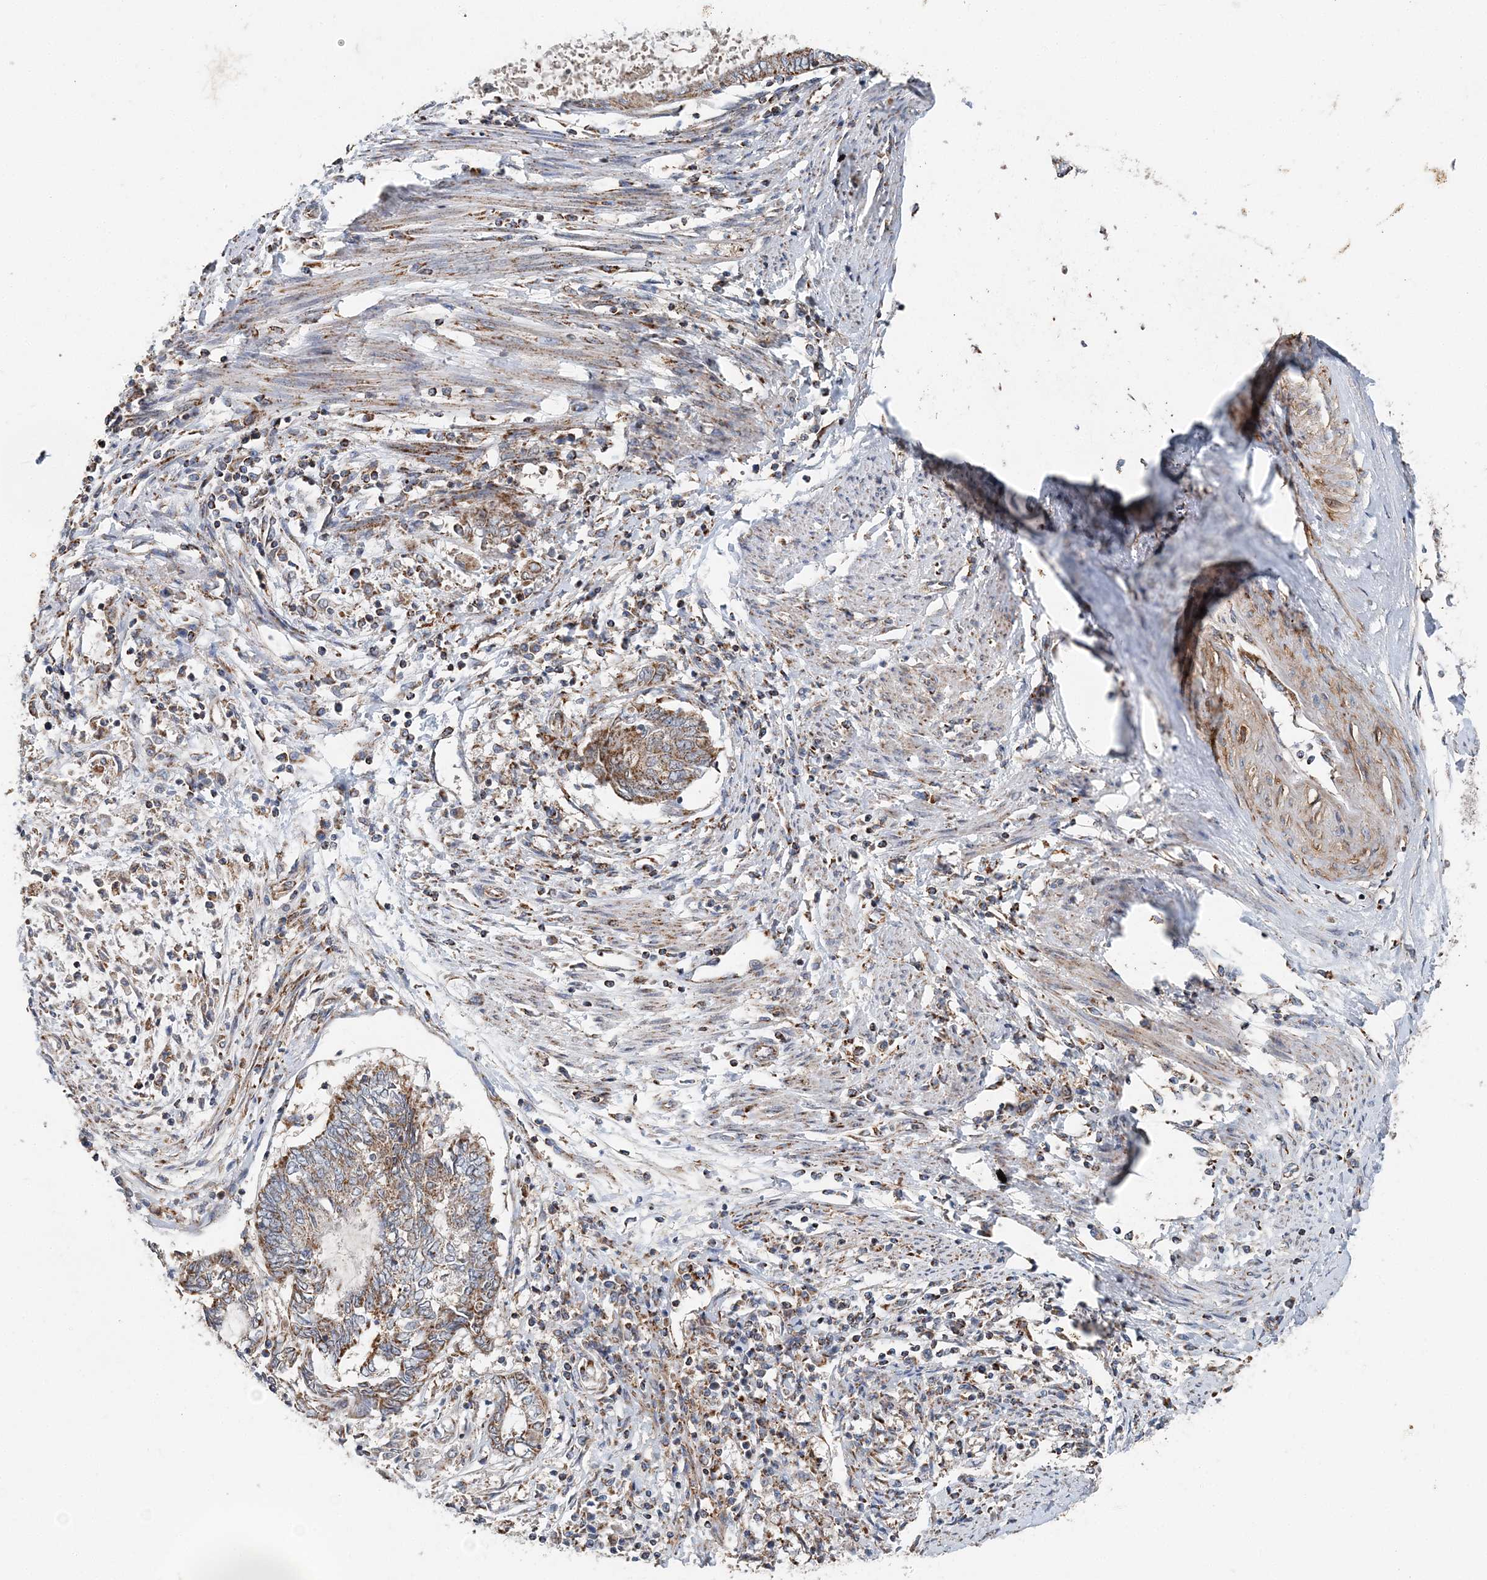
{"staining": {"intensity": "moderate", "quantity": ">75%", "location": "cytoplasmic/membranous"}, "tissue": "endometrial cancer", "cell_type": "Tumor cells", "image_type": "cancer", "snomed": [{"axis": "morphology", "description": "Adenocarcinoma, NOS"}, {"axis": "topography", "description": "Uterus"}, {"axis": "topography", "description": "Endometrium"}], "caption": "Protein staining of endometrial cancer tissue shows moderate cytoplasmic/membranous positivity in about >75% of tumor cells. (brown staining indicates protein expression, while blue staining denotes nuclei).", "gene": "SPRY2", "patient": {"sex": "female", "age": 70}}